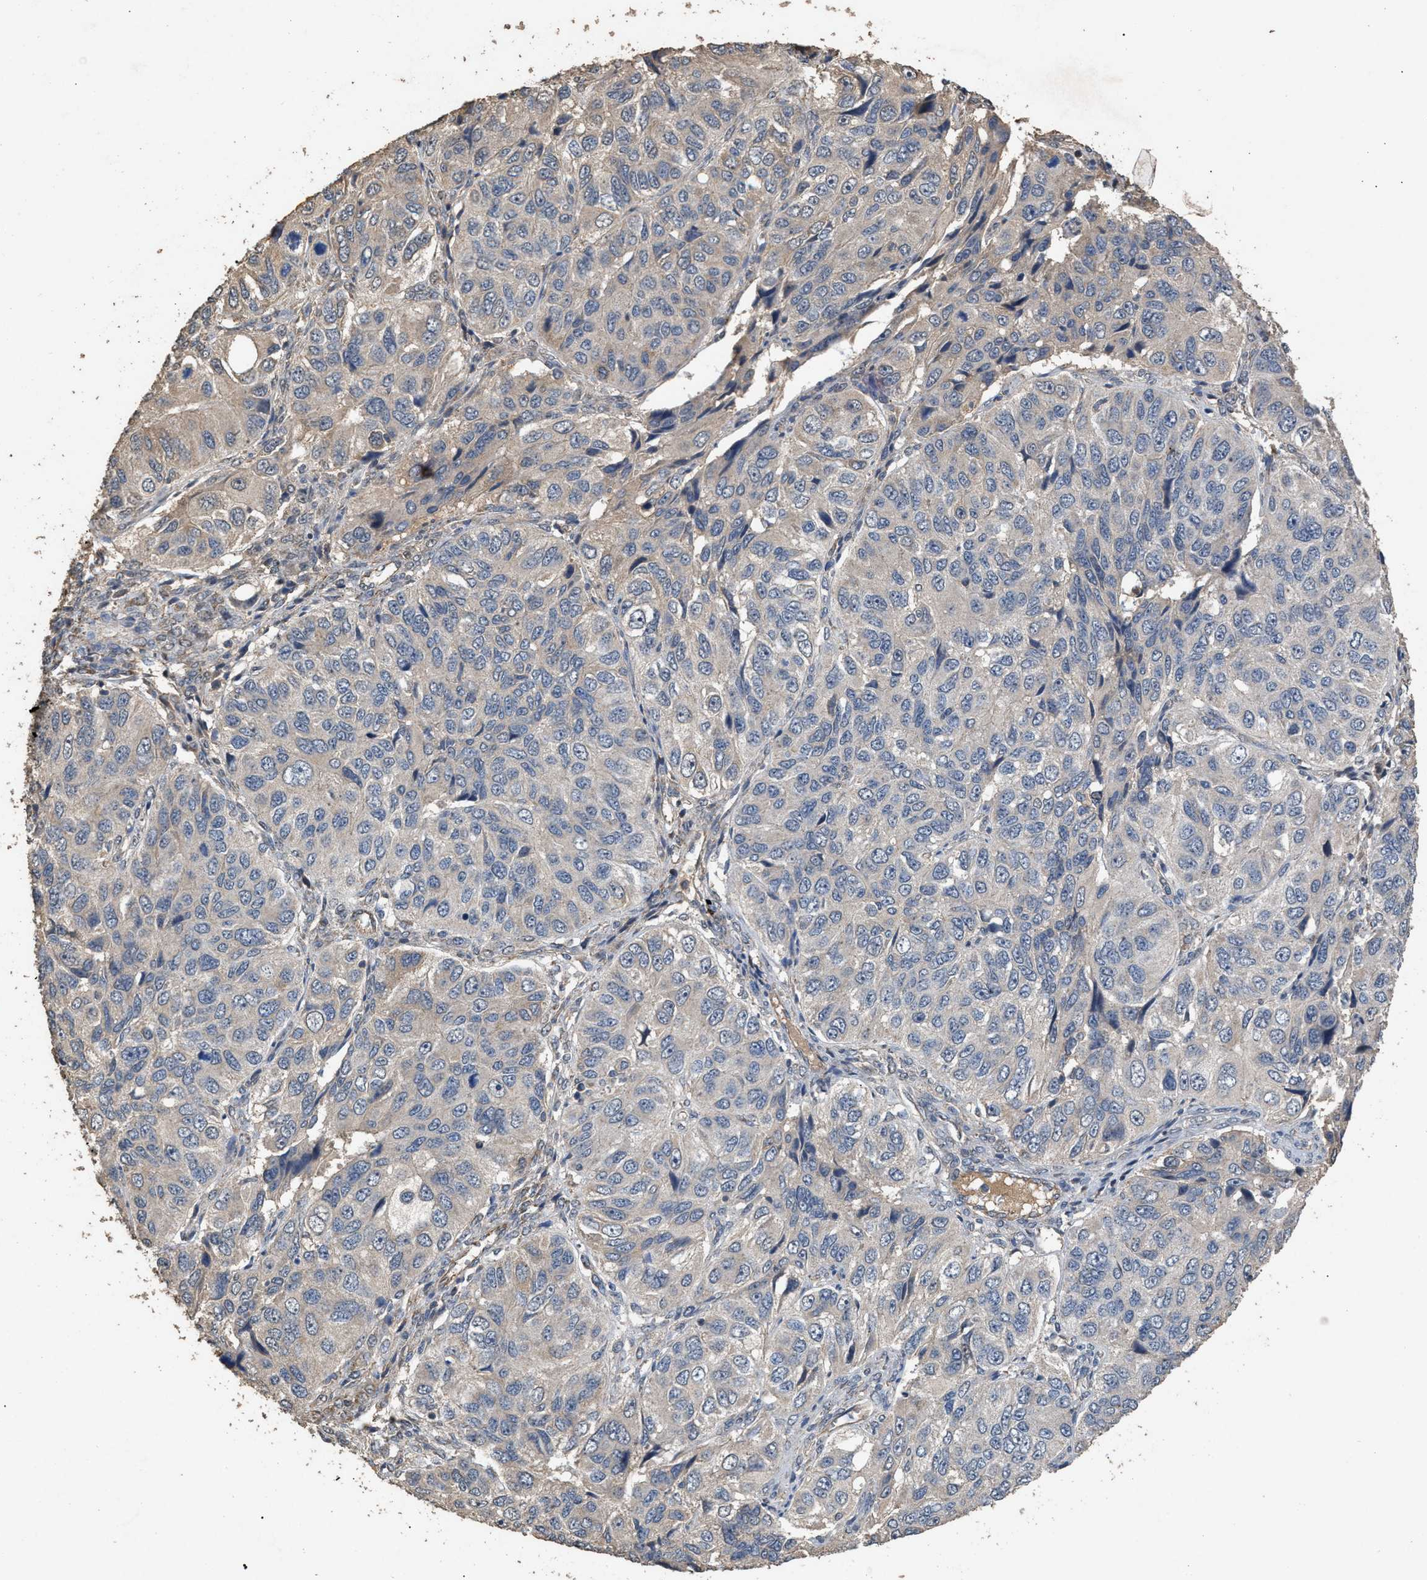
{"staining": {"intensity": "negative", "quantity": "none", "location": "none"}, "tissue": "ovarian cancer", "cell_type": "Tumor cells", "image_type": "cancer", "snomed": [{"axis": "morphology", "description": "Carcinoma, endometroid"}, {"axis": "topography", "description": "Ovary"}], "caption": "A micrograph of endometroid carcinoma (ovarian) stained for a protein exhibits no brown staining in tumor cells.", "gene": "HTRA3", "patient": {"sex": "female", "age": 51}}